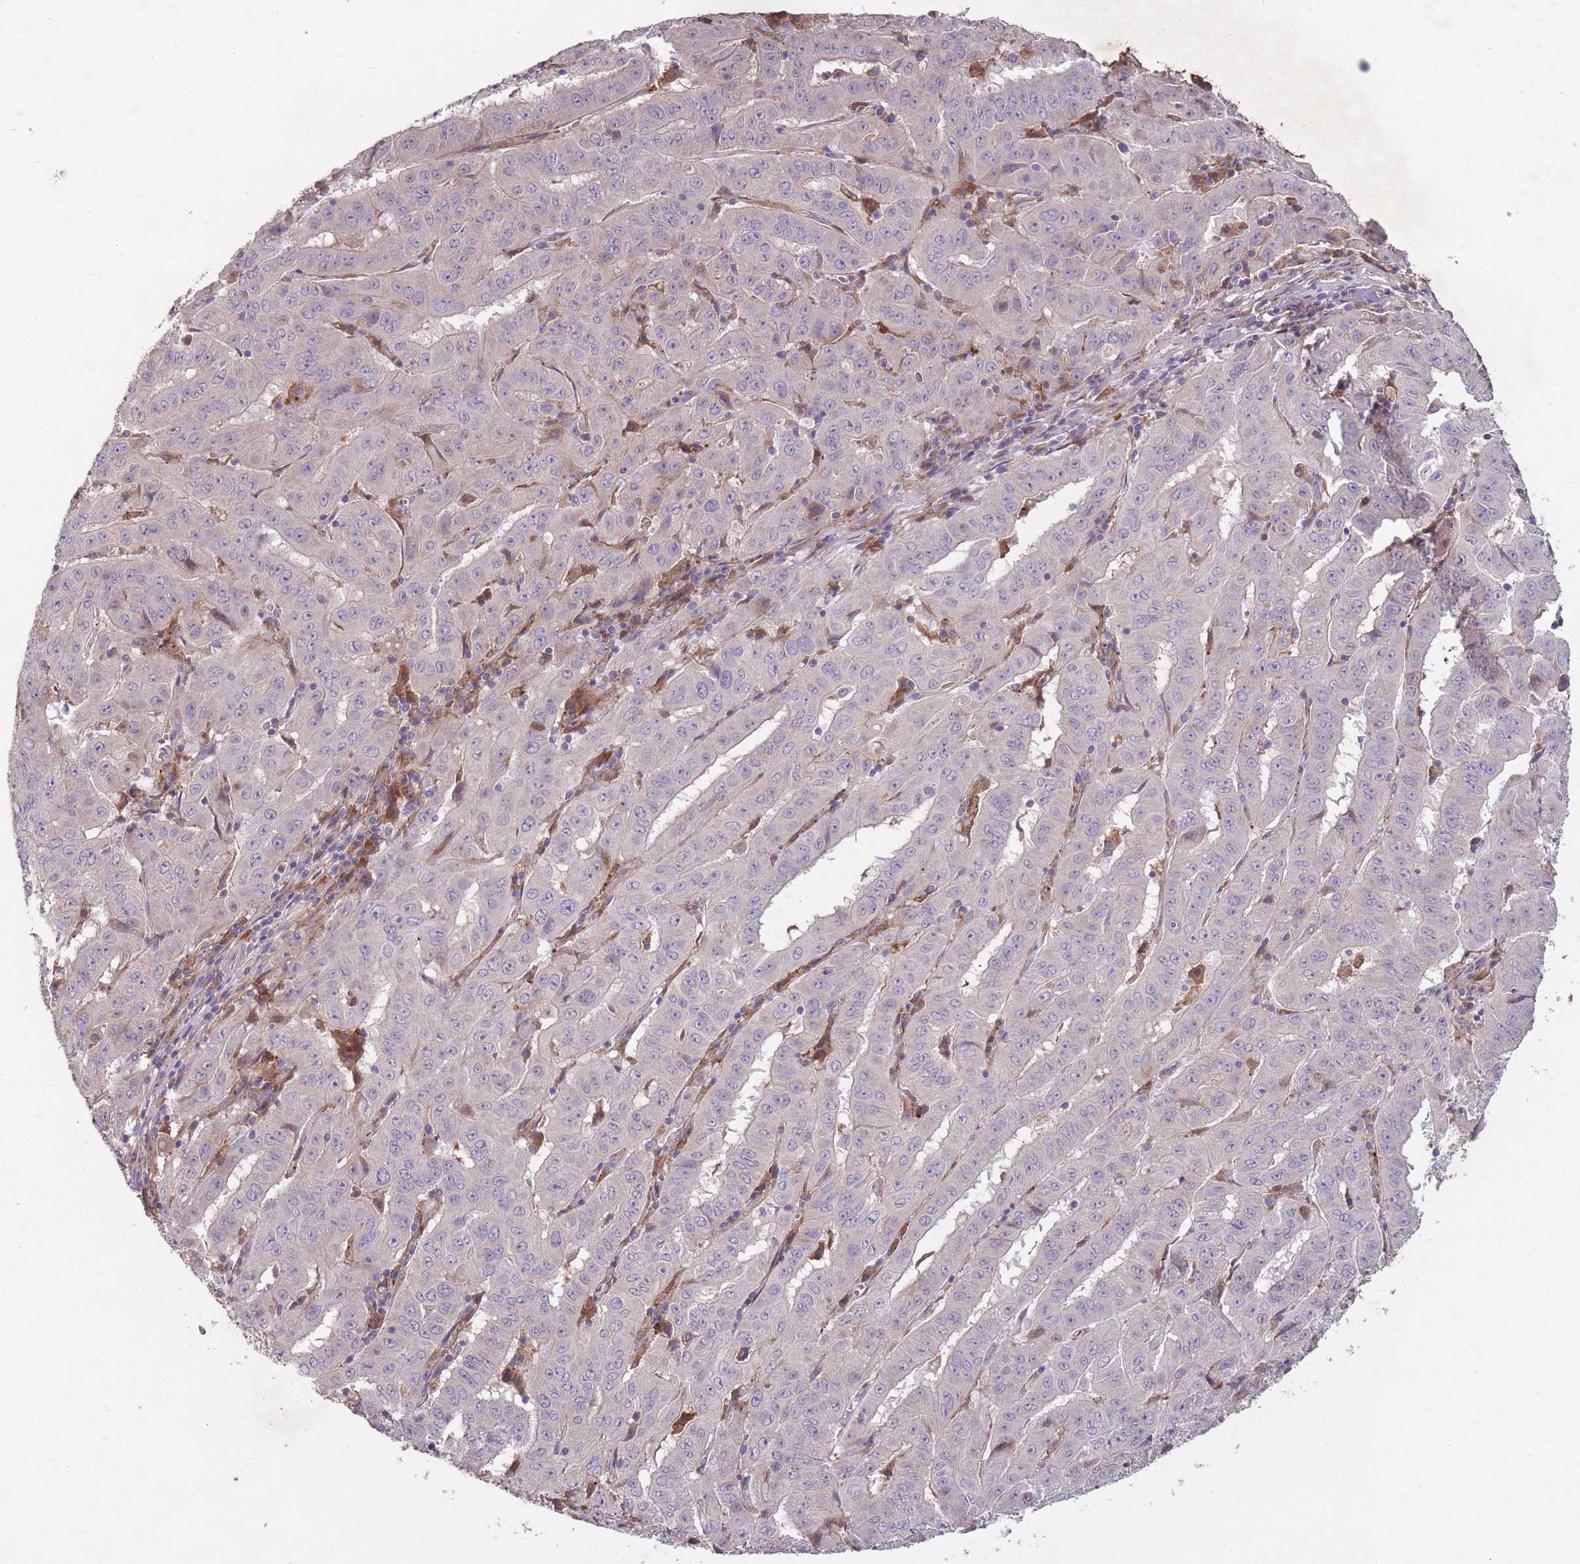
{"staining": {"intensity": "negative", "quantity": "none", "location": "none"}, "tissue": "pancreatic cancer", "cell_type": "Tumor cells", "image_type": "cancer", "snomed": [{"axis": "morphology", "description": "Adenocarcinoma, NOS"}, {"axis": "topography", "description": "Pancreas"}], "caption": "High power microscopy micrograph of an immunohistochemistry (IHC) histopathology image of pancreatic cancer, revealing no significant expression in tumor cells. The staining was performed using DAB to visualize the protein expression in brown, while the nuclei were stained in blue with hematoxylin (Magnification: 20x).", "gene": "OR2V2", "patient": {"sex": "male", "age": 63}}